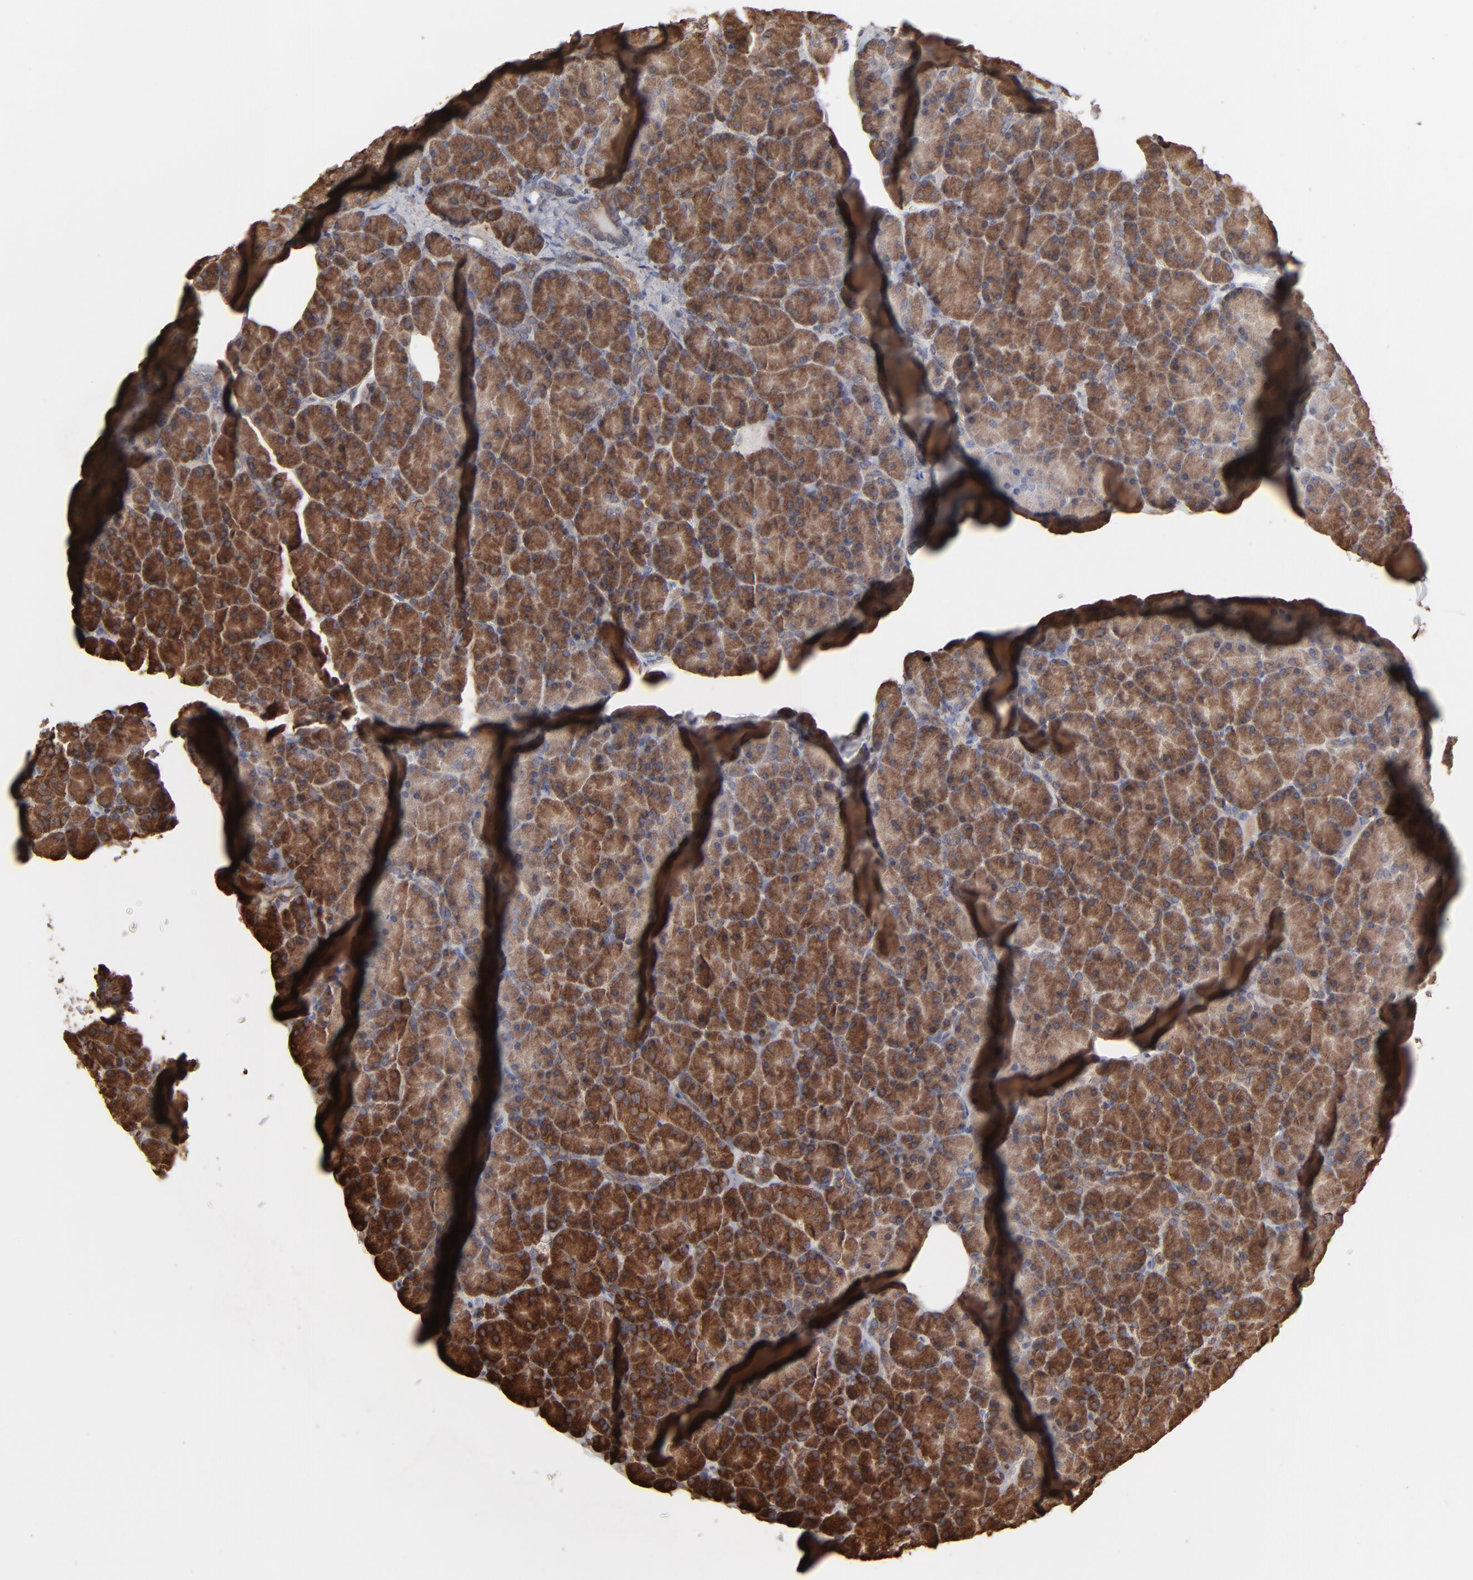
{"staining": {"intensity": "strong", "quantity": ">75%", "location": "cytoplasmic/membranous"}, "tissue": "pancreas", "cell_type": "Exocrine glandular cells", "image_type": "normal", "snomed": [{"axis": "morphology", "description": "Normal tissue, NOS"}, {"axis": "topography", "description": "Pancreas"}], "caption": "Immunohistochemical staining of benign human pancreas shows >75% levels of strong cytoplasmic/membranous protein expression in about >75% of exocrine glandular cells.", "gene": "NME1", "patient": {"sex": "female", "age": 43}}